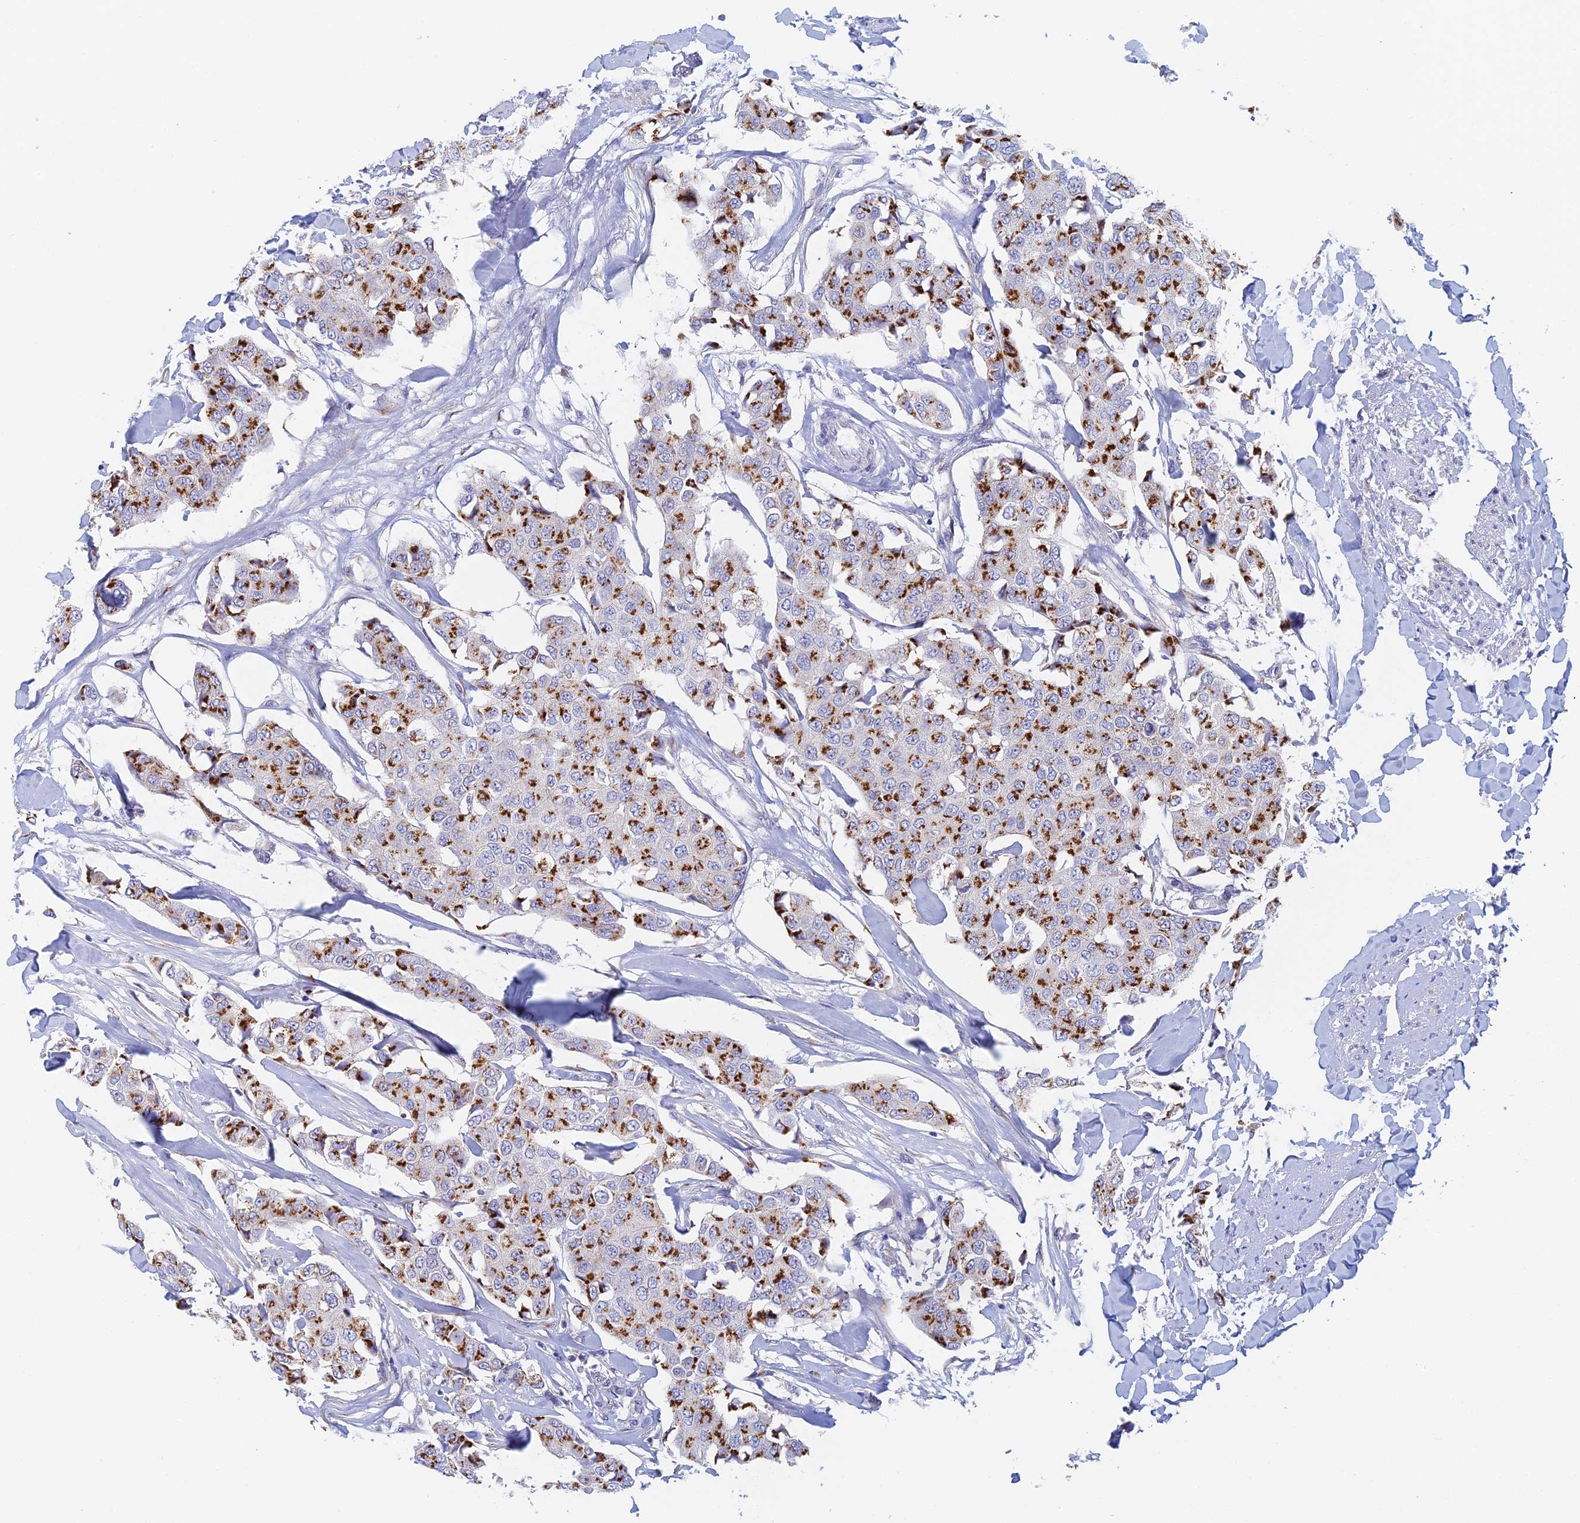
{"staining": {"intensity": "strong", "quantity": "25%-75%", "location": "cytoplasmic/membranous"}, "tissue": "breast cancer", "cell_type": "Tumor cells", "image_type": "cancer", "snomed": [{"axis": "morphology", "description": "Duct carcinoma"}, {"axis": "topography", "description": "Breast"}], "caption": "Breast infiltrating ductal carcinoma stained with a brown dye displays strong cytoplasmic/membranous positive positivity in approximately 25%-75% of tumor cells.", "gene": "SLC24A3", "patient": {"sex": "female", "age": 80}}